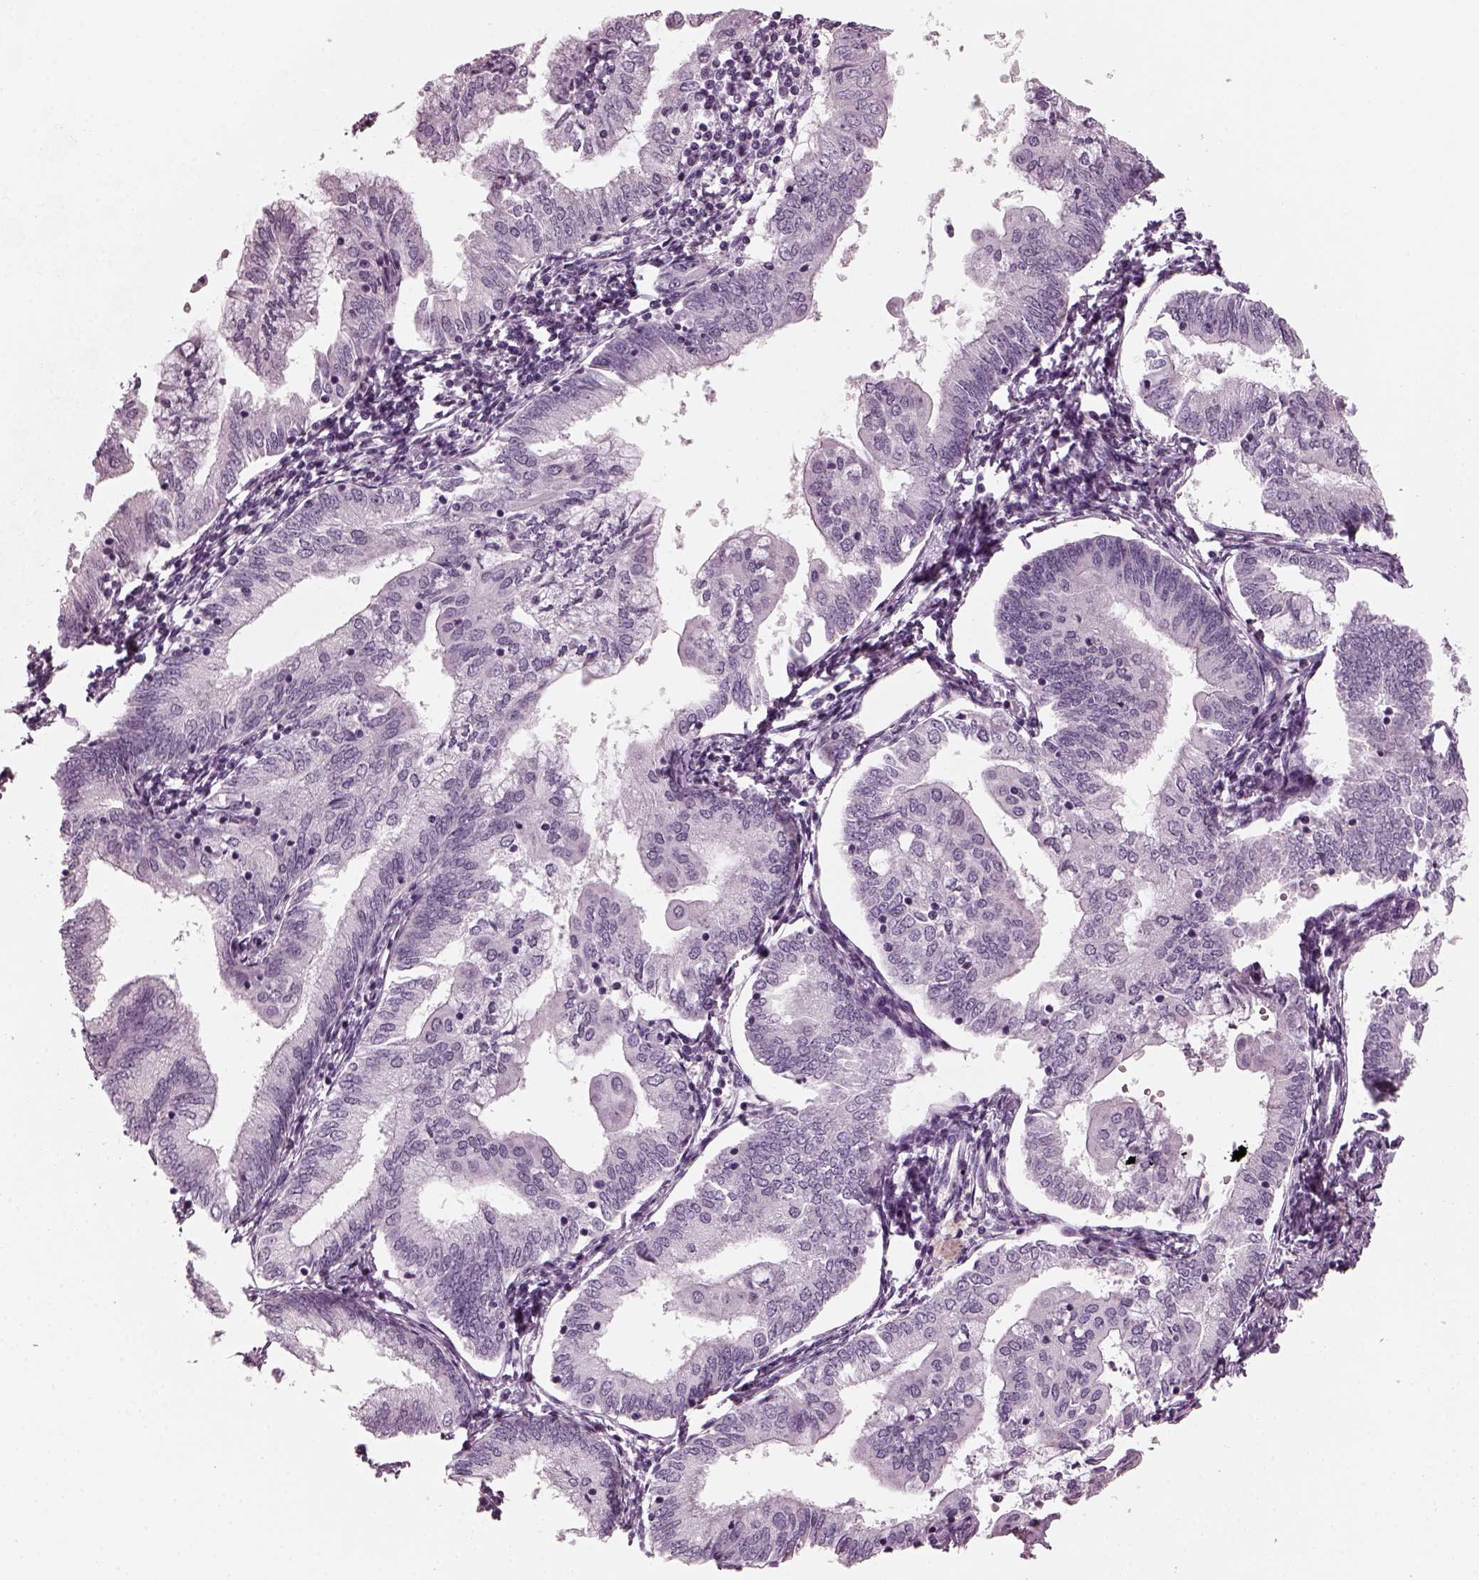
{"staining": {"intensity": "negative", "quantity": "none", "location": "none"}, "tissue": "endometrial cancer", "cell_type": "Tumor cells", "image_type": "cancer", "snomed": [{"axis": "morphology", "description": "Adenocarcinoma, NOS"}, {"axis": "topography", "description": "Endometrium"}], "caption": "DAB immunohistochemical staining of endometrial cancer (adenocarcinoma) exhibits no significant staining in tumor cells.", "gene": "RCVRN", "patient": {"sex": "female", "age": 55}}